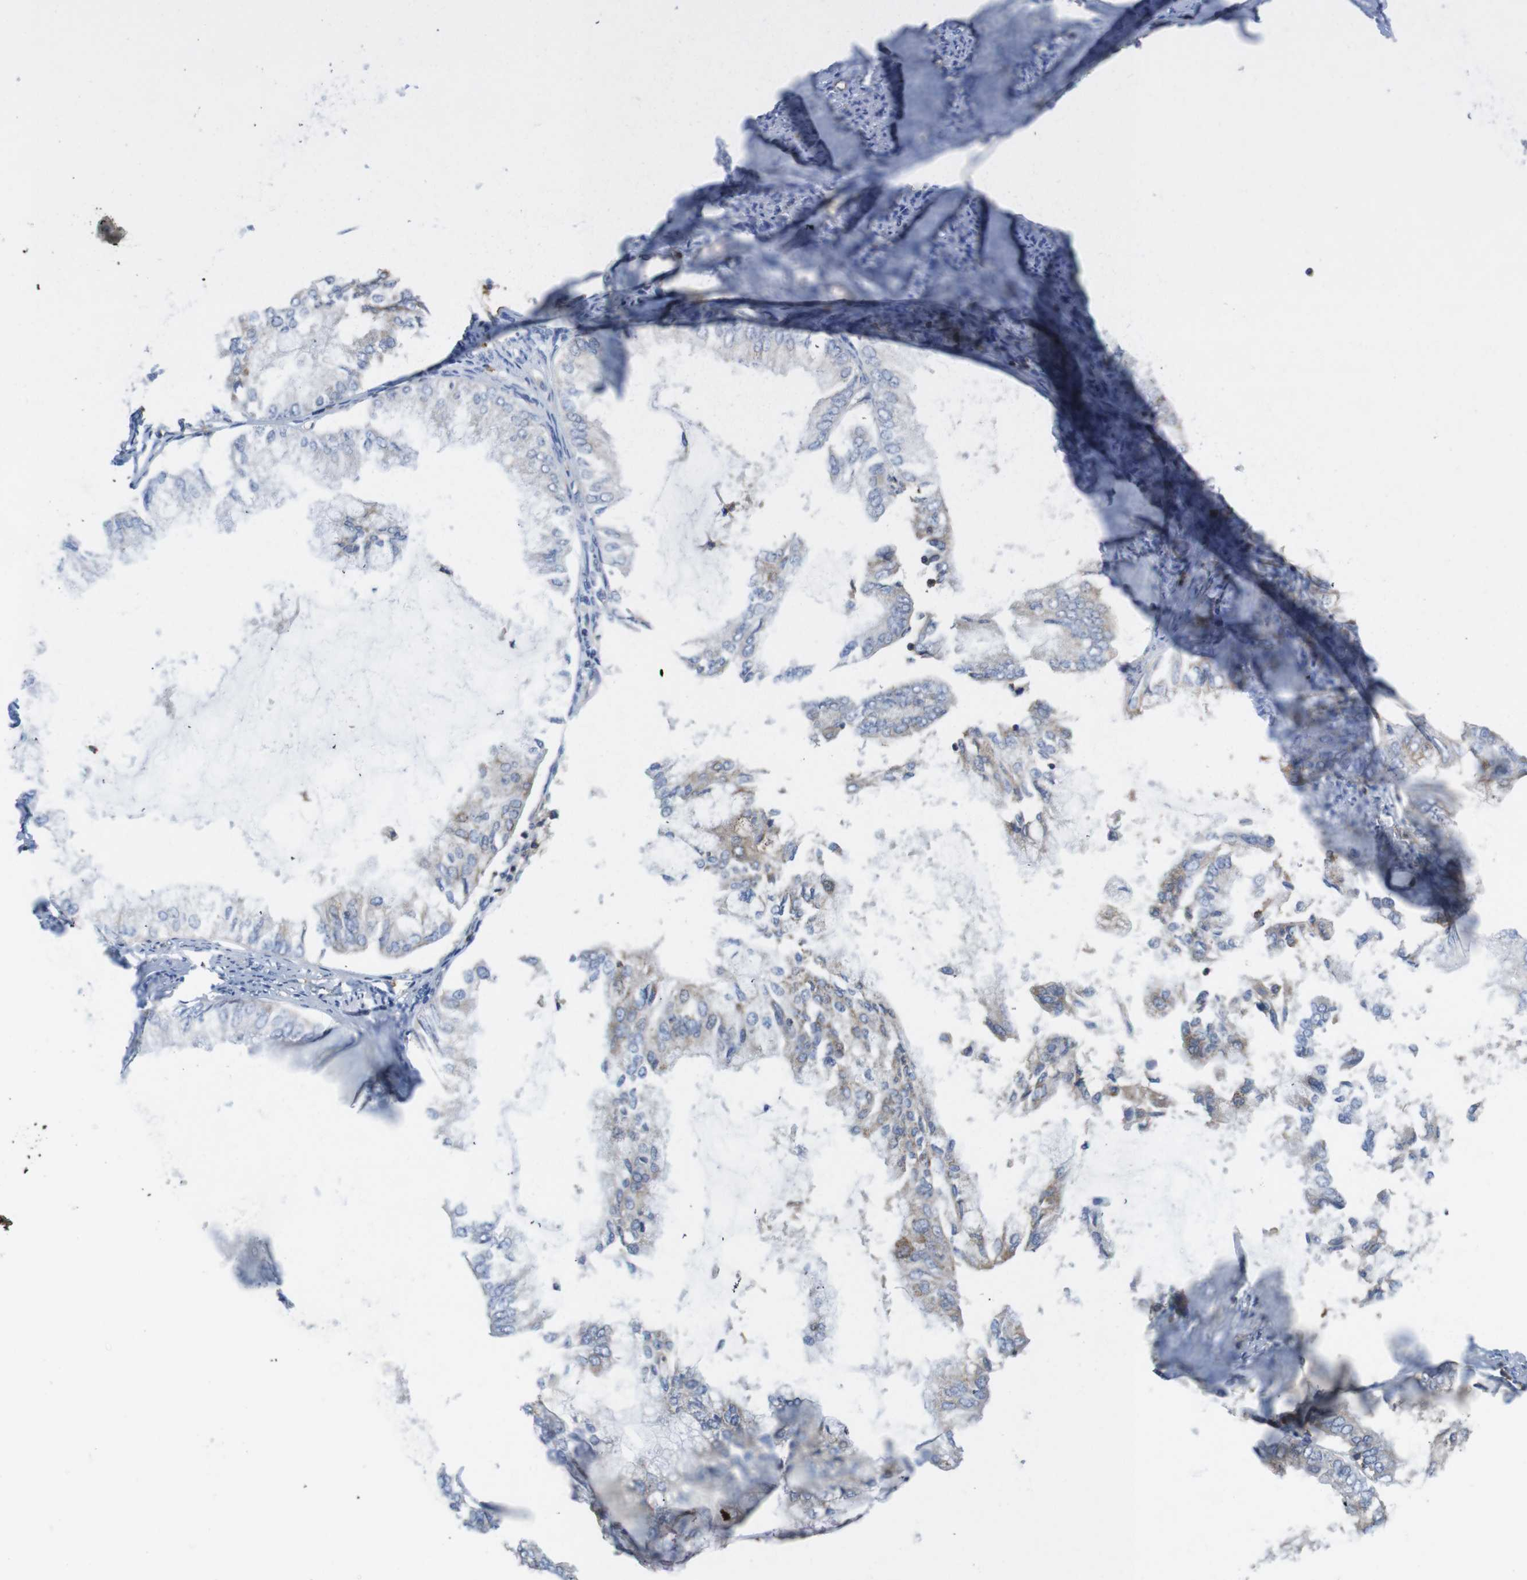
{"staining": {"intensity": "weak", "quantity": "<25%", "location": "cytoplasmic/membranous"}, "tissue": "endometrial cancer", "cell_type": "Tumor cells", "image_type": "cancer", "snomed": [{"axis": "morphology", "description": "Adenocarcinoma, NOS"}, {"axis": "topography", "description": "Endometrium"}], "caption": "Tumor cells show no significant positivity in endometrial adenocarcinoma.", "gene": "CCR6", "patient": {"sex": "female", "age": 86}}